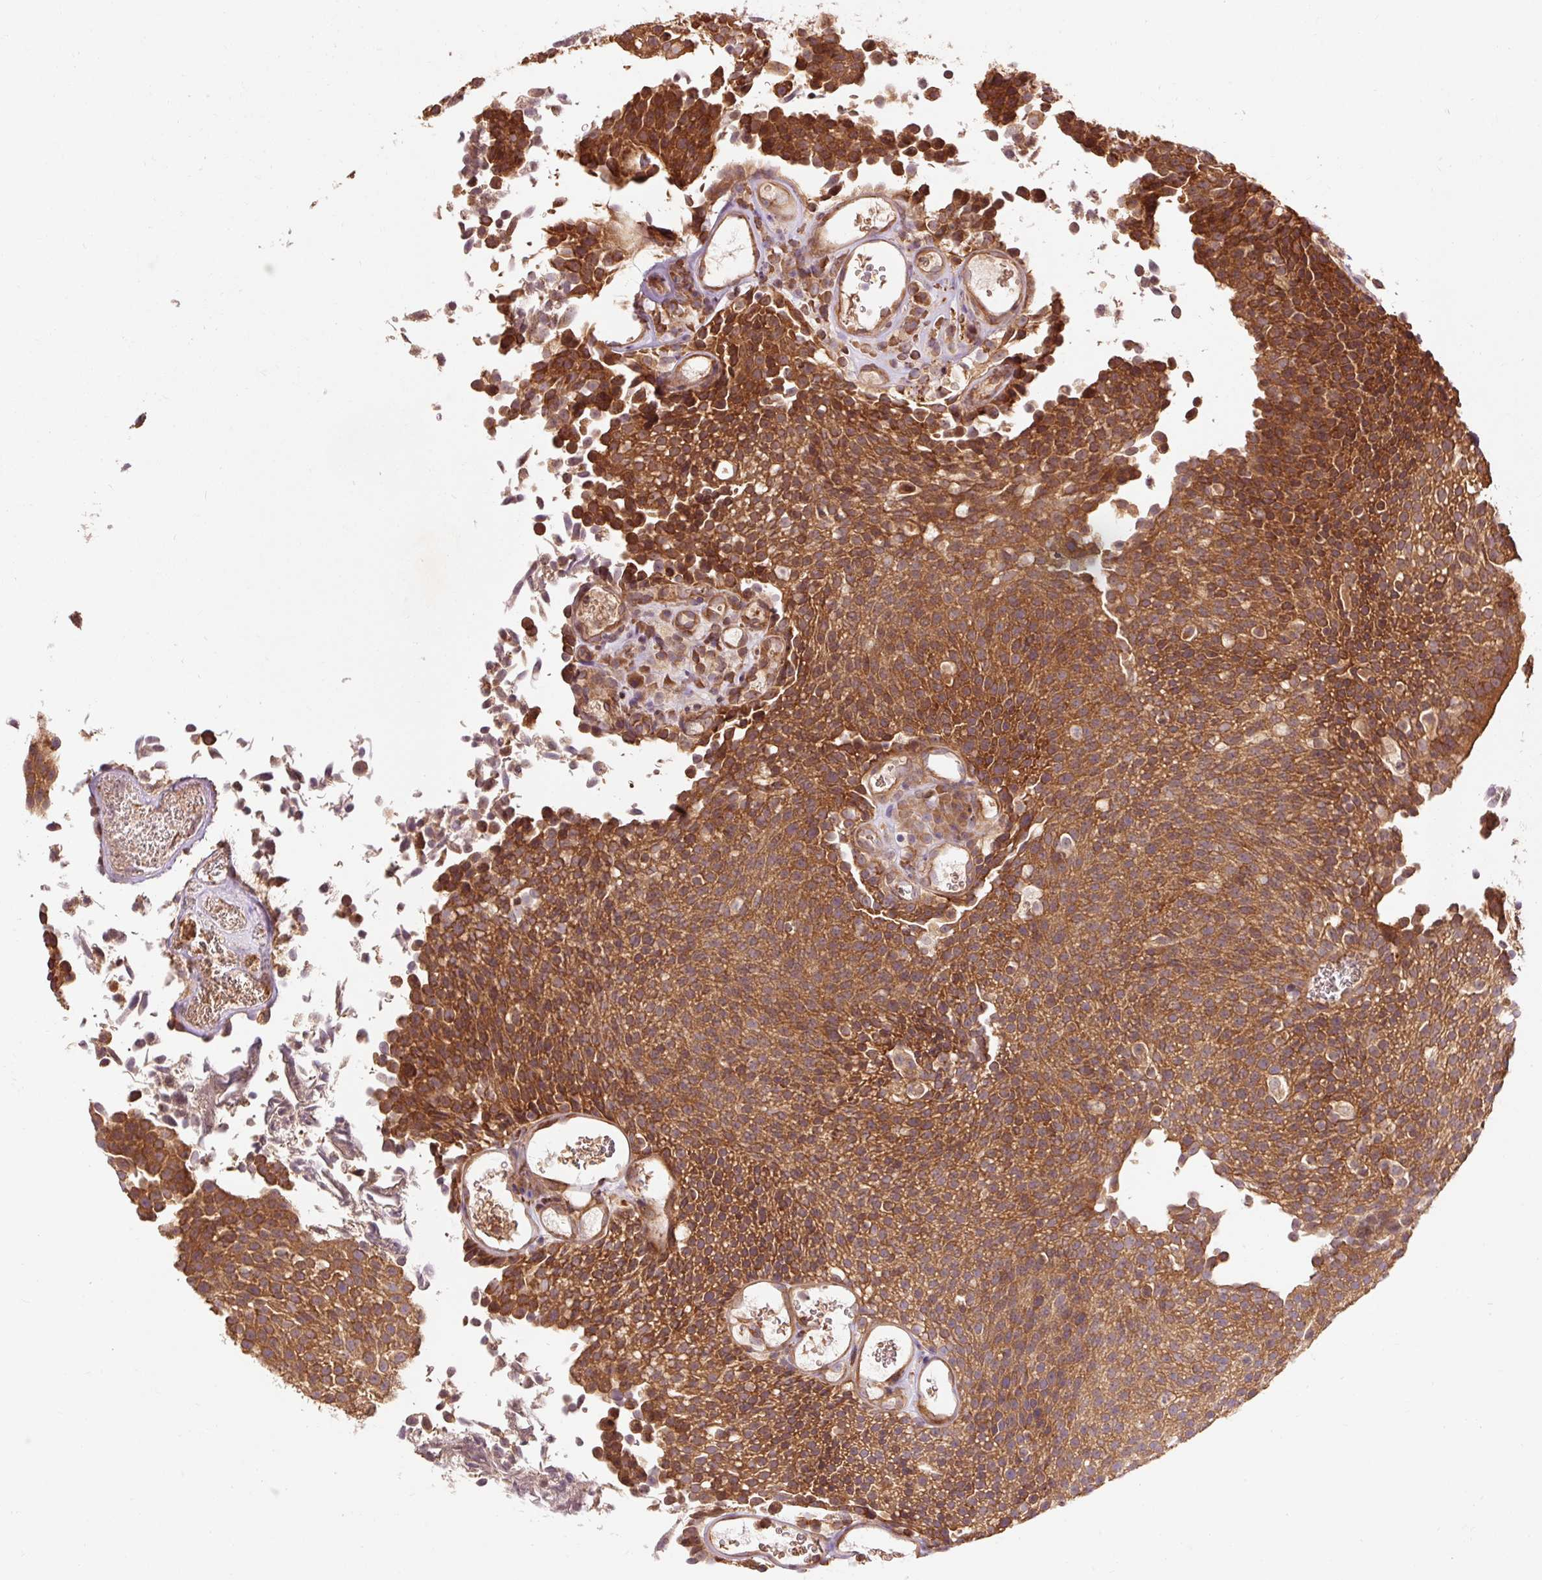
{"staining": {"intensity": "strong", "quantity": "25%-75%", "location": "cytoplasmic/membranous"}, "tissue": "urothelial cancer", "cell_type": "Tumor cells", "image_type": "cancer", "snomed": [{"axis": "morphology", "description": "Urothelial carcinoma, Low grade"}, {"axis": "topography", "description": "Urinary bladder"}], "caption": "This micrograph exhibits immunohistochemistry (IHC) staining of human urothelial cancer, with high strong cytoplasmic/membranous expression in approximately 25%-75% of tumor cells.", "gene": "PDAP1", "patient": {"sex": "female", "age": 79}}